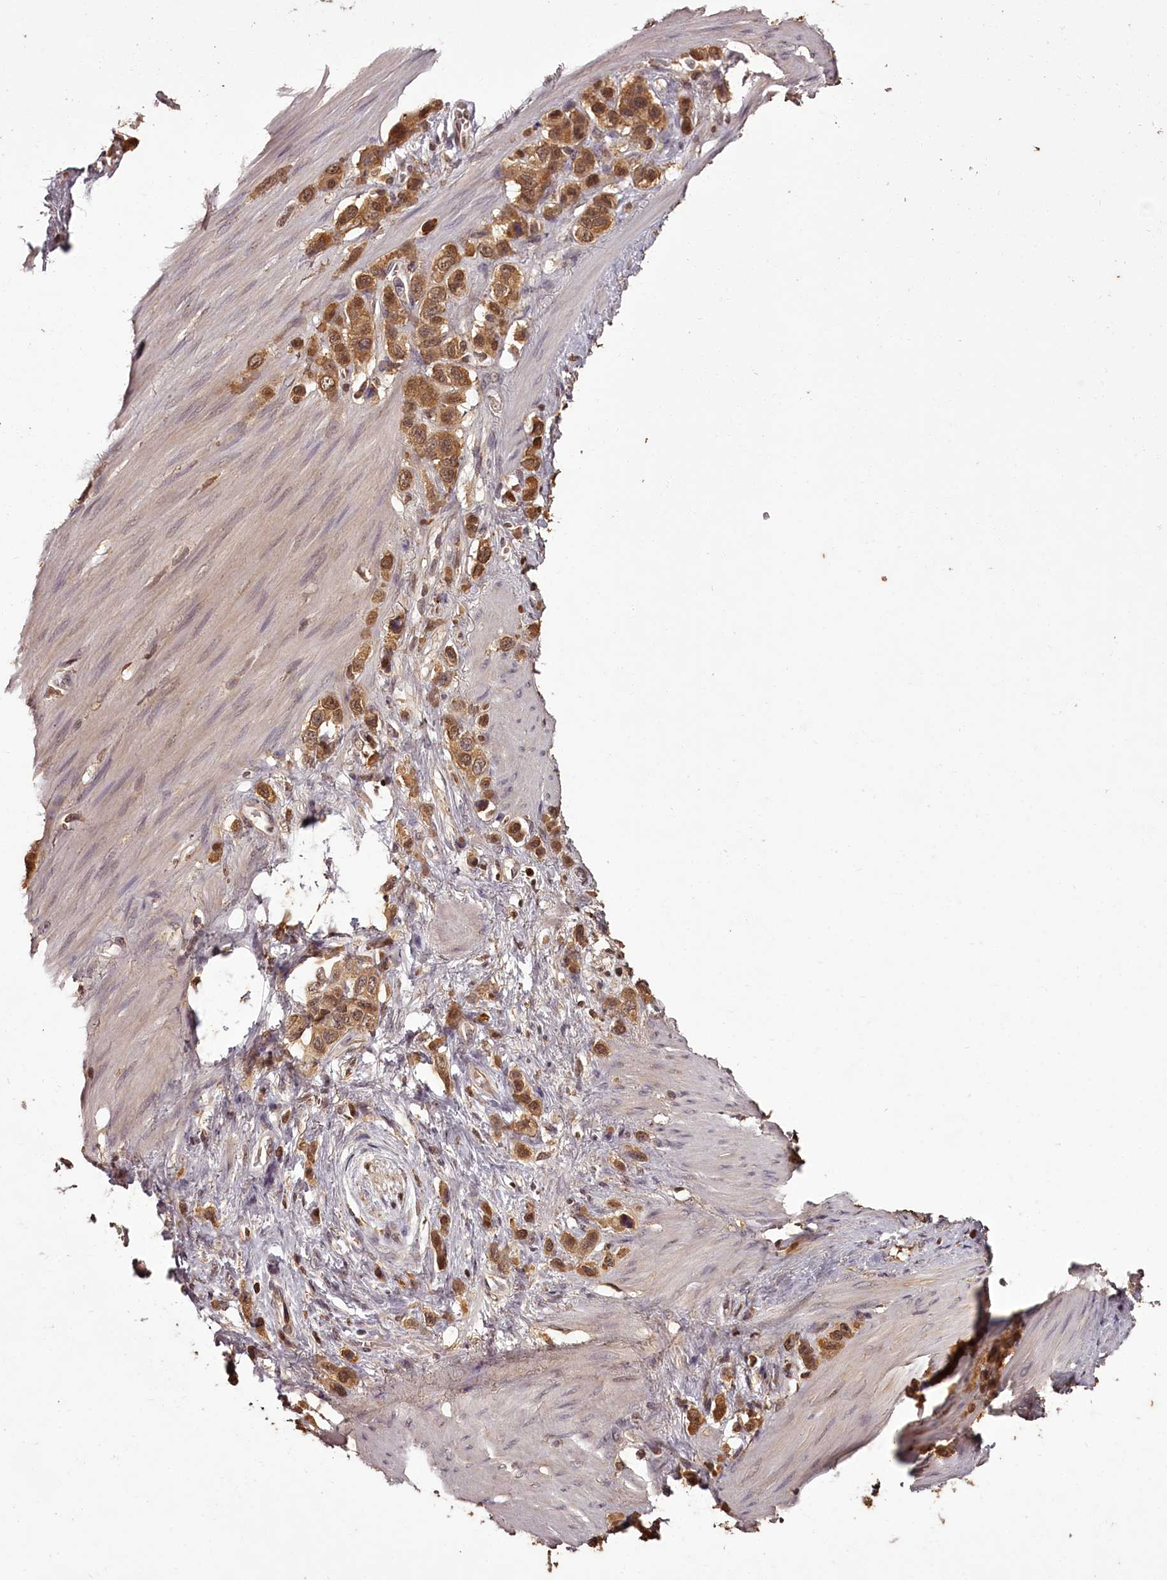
{"staining": {"intensity": "moderate", "quantity": ">75%", "location": "cytoplasmic/membranous,nuclear"}, "tissue": "stomach cancer", "cell_type": "Tumor cells", "image_type": "cancer", "snomed": [{"axis": "morphology", "description": "Adenocarcinoma, NOS"}, {"axis": "morphology", "description": "Adenocarcinoma, High grade"}, {"axis": "topography", "description": "Stomach, upper"}, {"axis": "topography", "description": "Stomach, lower"}], "caption": "Immunohistochemistry staining of stomach high-grade adenocarcinoma, which reveals medium levels of moderate cytoplasmic/membranous and nuclear positivity in approximately >75% of tumor cells indicating moderate cytoplasmic/membranous and nuclear protein positivity. The staining was performed using DAB (brown) for protein detection and nuclei were counterstained in hematoxylin (blue).", "gene": "NPRL2", "patient": {"sex": "female", "age": 65}}